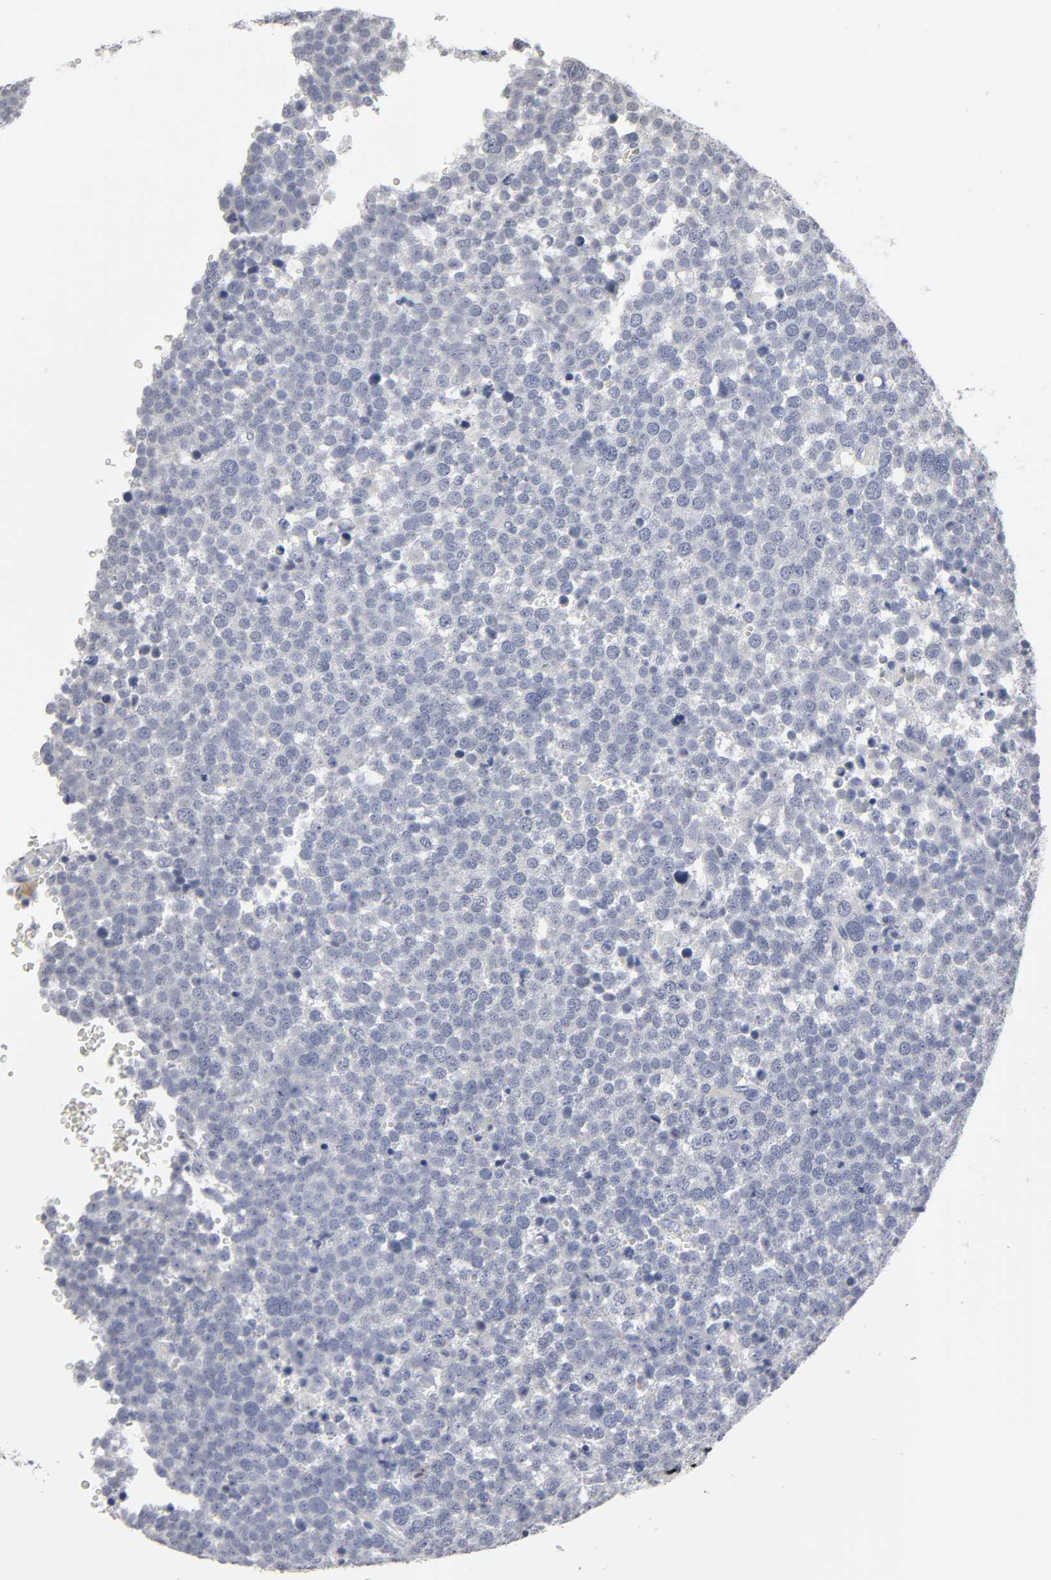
{"staining": {"intensity": "negative", "quantity": "none", "location": "none"}, "tissue": "testis cancer", "cell_type": "Tumor cells", "image_type": "cancer", "snomed": [{"axis": "morphology", "description": "Seminoma, NOS"}, {"axis": "topography", "description": "Testis"}], "caption": "This is an immunohistochemistry micrograph of testis cancer (seminoma). There is no staining in tumor cells.", "gene": "HNF4A", "patient": {"sex": "male", "age": 71}}